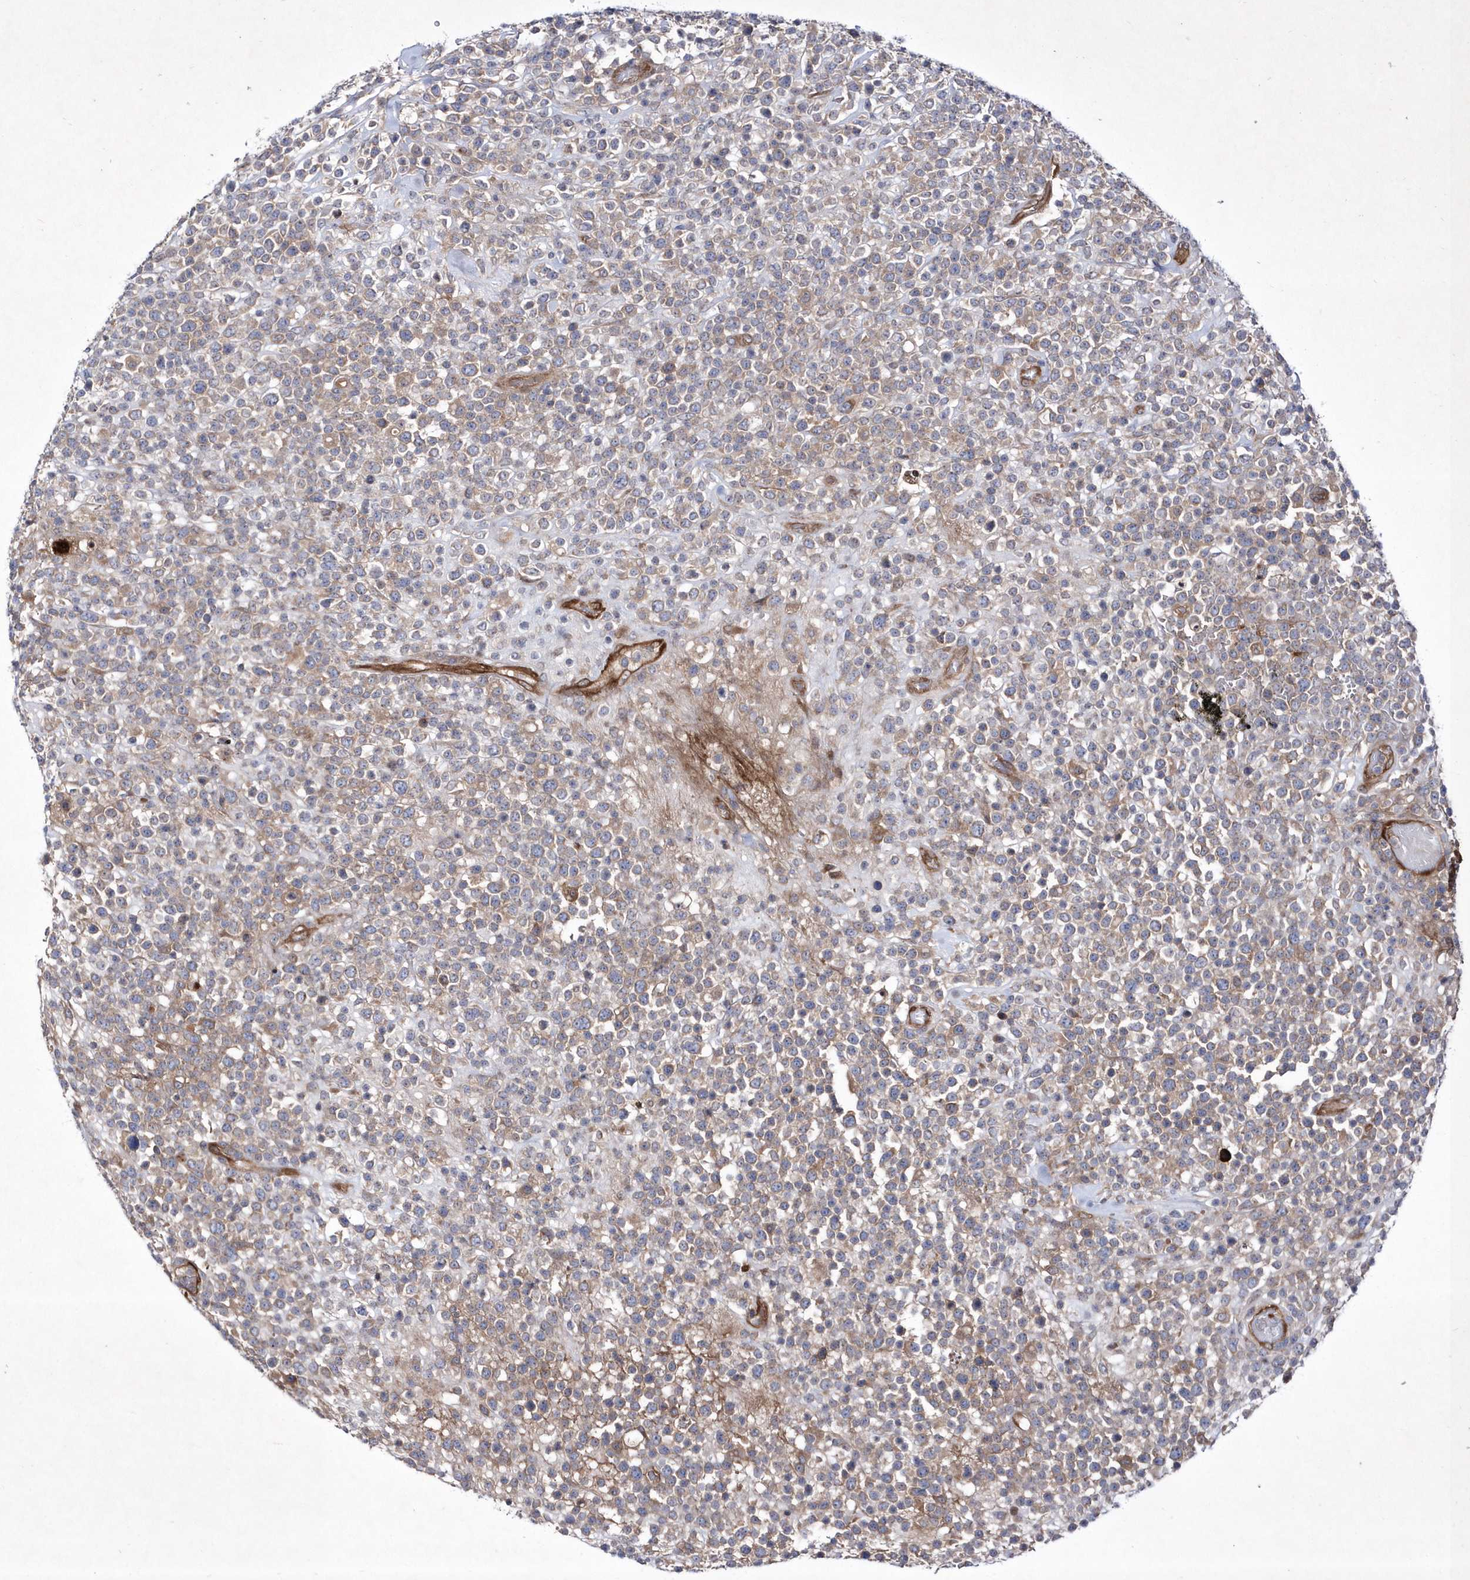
{"staining": {"intensity": "weak", "quantity": "25%-75%", "location": "cytoplasmic/membranous"}, "tissue": "lymphoma", "cell_type": "Tumor cells", "image_type": "cancer", "snomed": [{"axis": "morphology", "description": "Malignant lymphoma, non-Hodgkin's type, High grade"}, {"axis": "topography", "description": "Colon"}], "caption": "High-power microscopy captured an immunohistochemistry image of malignant lymphoma, non-Hodgkin's type (high-grade), revealing weak cytoplasmic/membranous expression in approximately 25%-75% of tumor cells. The staining was performed using DAB (3,3'-diaminobenzidine) to visualize the protein expression in brown, while the nuclei were stained in blue with hematoxylin (Magnification: 20x).", "gene": "DSPP", "patient": {"sex": "female", "age": 53}}